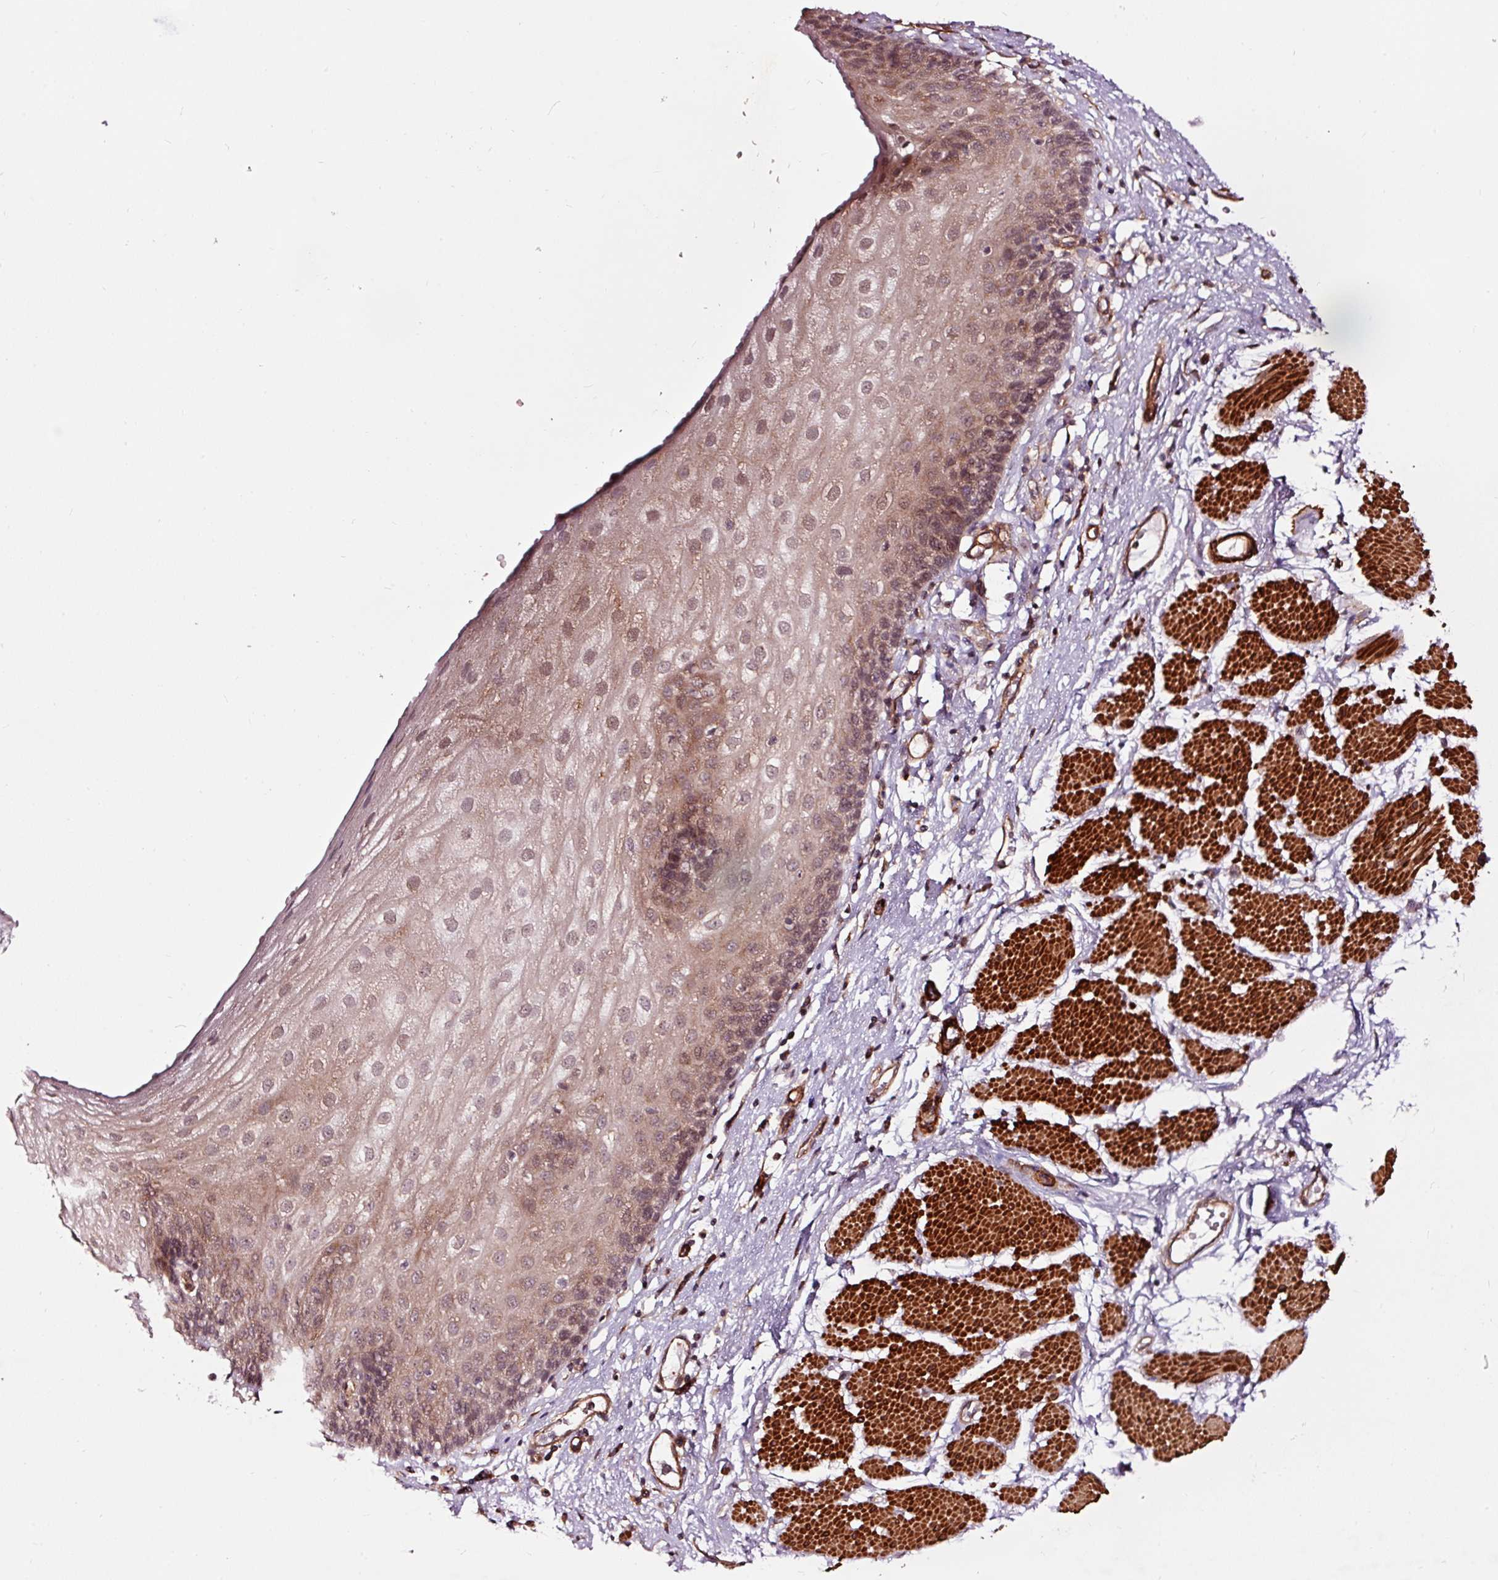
{"staining": {"intensity": "moderate", "quantity": "25%-75%", "location": "nuclear"}, "tissue": "esophagus", "cell_type": "Squamous epithelial cells", "image_type": "normal", "snomed": [{"axis": "morphology", "description": "Normal tissue, NOS"}, {"axis": "topography", "description": "Esophagus"}], "caption": "Protein analysis of normal esophagus exhibits moderate nuclear positivity in about 25%-75% of squamous epithelial cells.", "gene": "TPM1", "patient": {"sex": "male", "age": 69}}